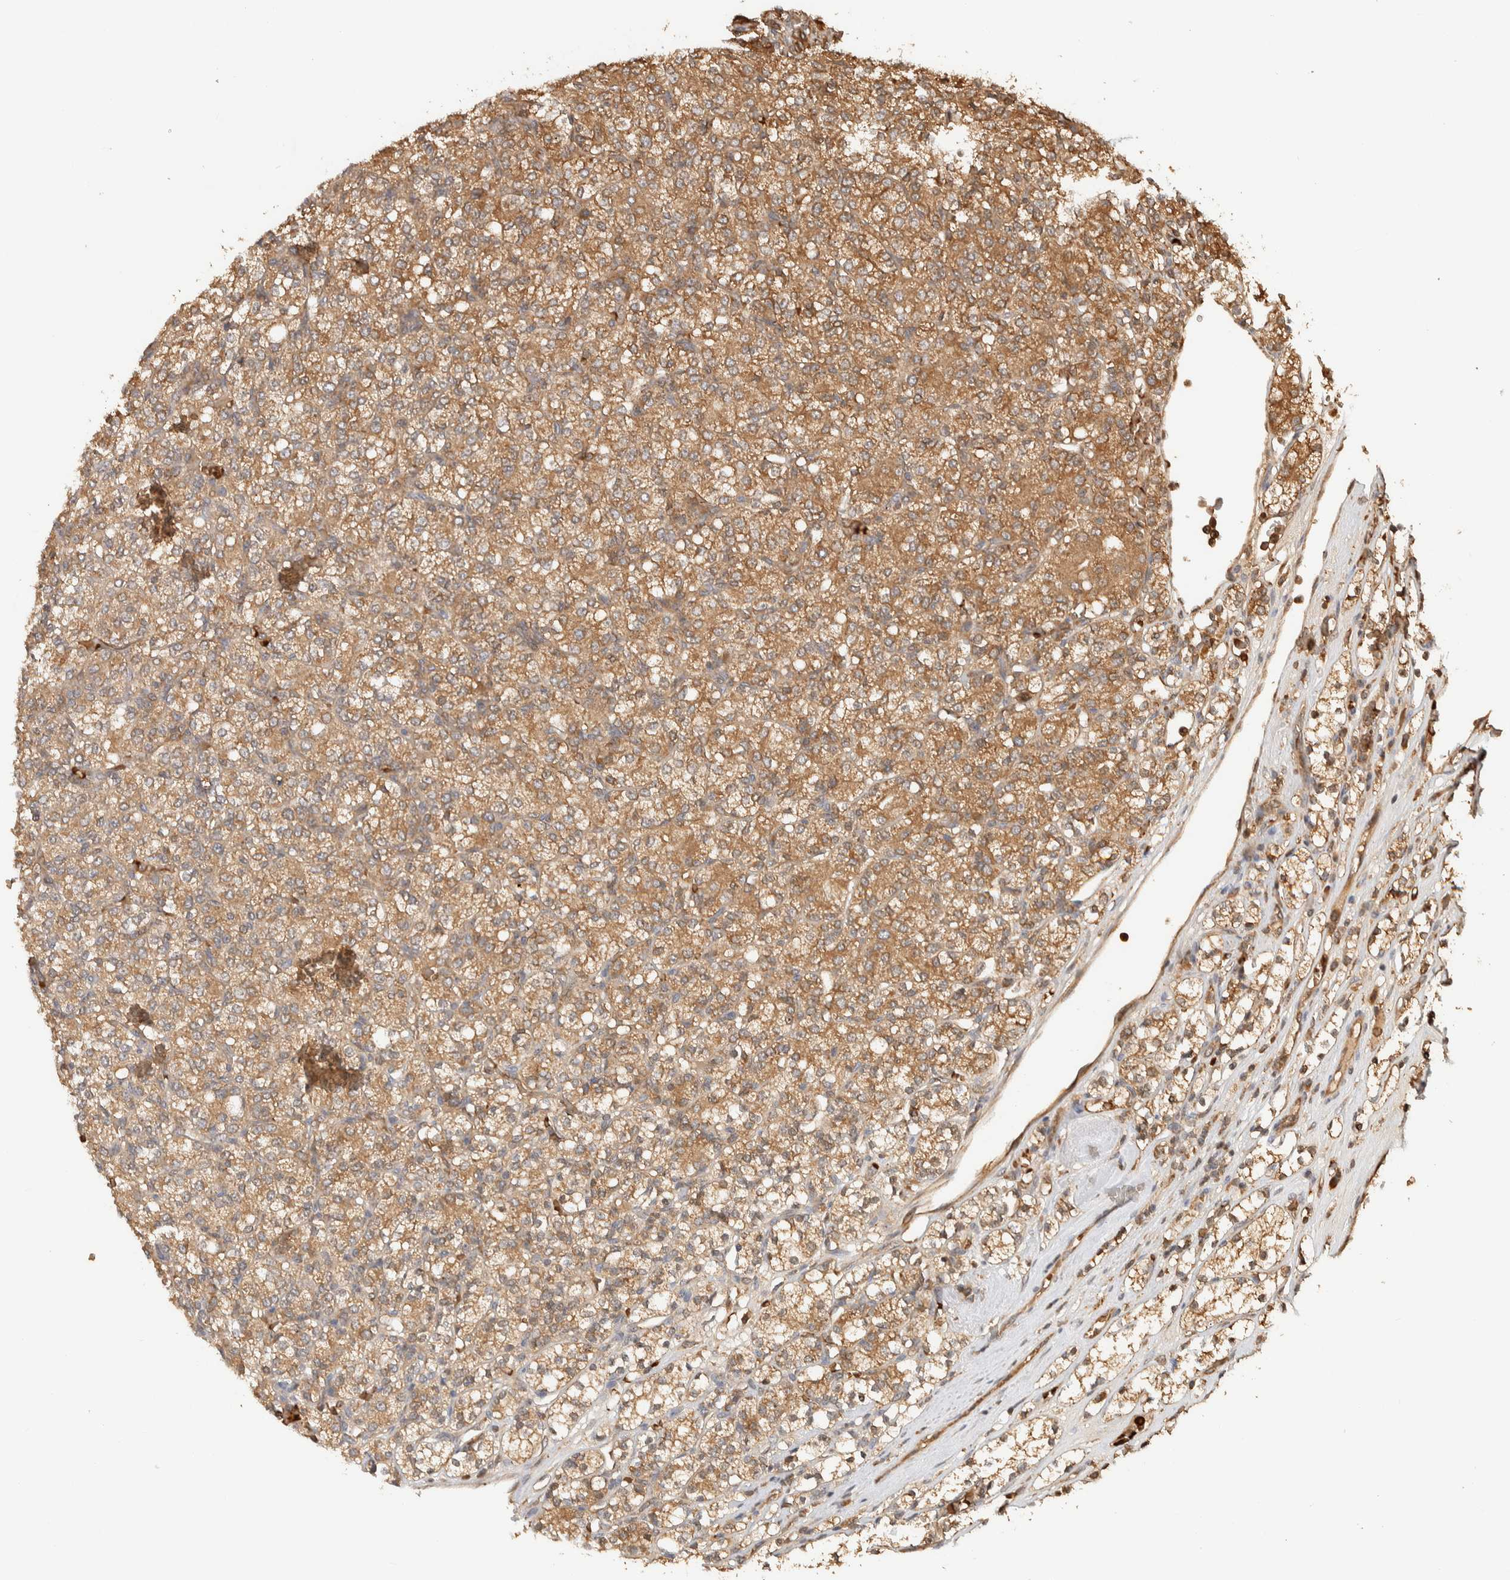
{"staining": {"intensity": "moderate", "quantity": ">75%", "location": "cytoplasmic/membranous"}, "tissue": "renal cancer", "cell_type": "Tumor cells", "image_type": "cancer", "snomed": [{"axis": "morphology", "description": "Adenocarcinoma, NOS"}, {"axis": "topography", "description": "Kidney"}], "caption": "Tumor cells show medium levels of moderate cytoplasmic/membranous expression in about >75% of cells in renal cancer (adenocarcinoma).", "gene": "TTI2", "patient": {"sex": "male", "age": 77}}